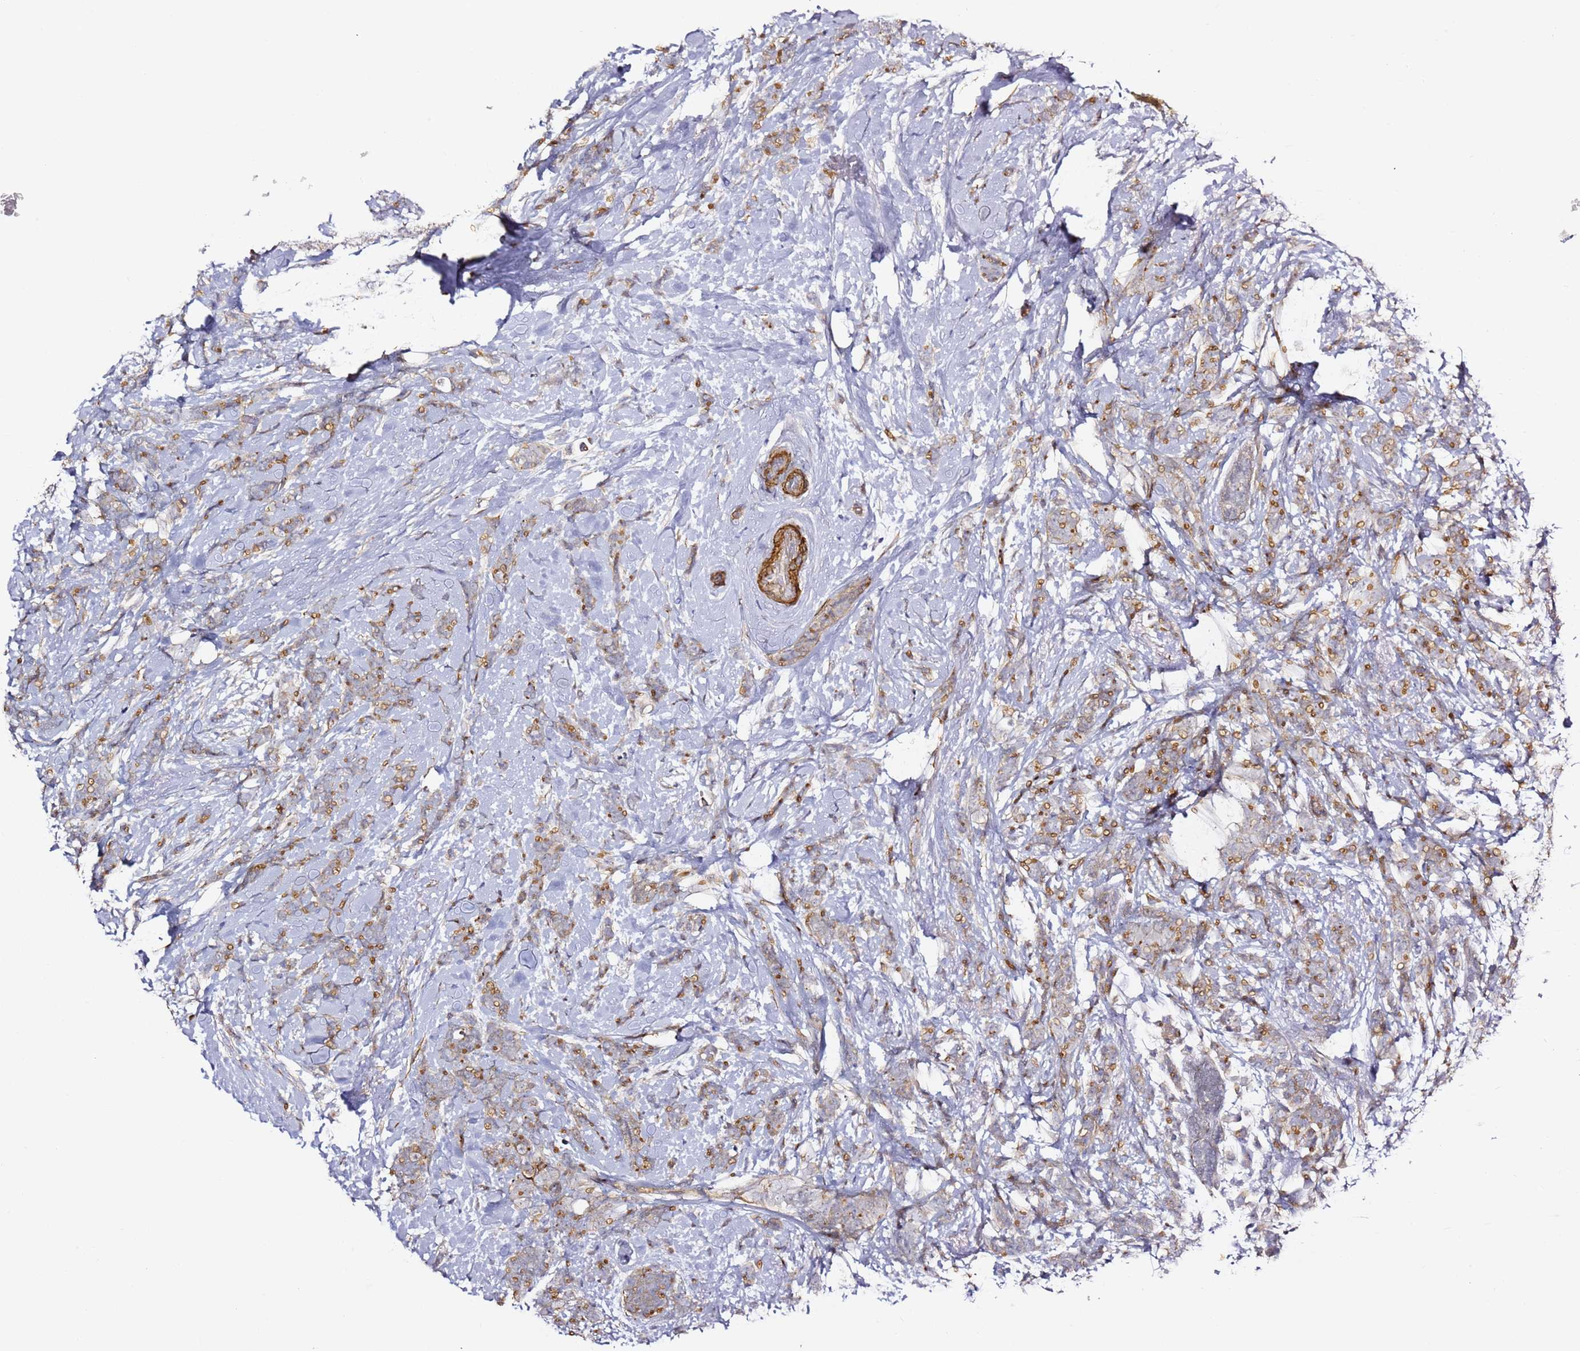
{"staining": {"intensity": "moderate", "quantity": "25%-75%", "location": "cytoplasmic/membranous"}, "tissue": "breast cancer", "cell_type": "Tumor cells", "image_type": "cancer", "snomed": [{"axis": "morphology", "description": "Lobular carcinoma"}, {"axis": "topography", "description": "Breast"}], "caption": "A histopathology image showing moderate cytoplasmic/membranous positivity in approximately 25%-75% of tumor cells in breast cancer, as visualized by brown immunohistochemical staining.", "gene": "EPS8L1", "patient": {"sex": "female", "age": 58}}